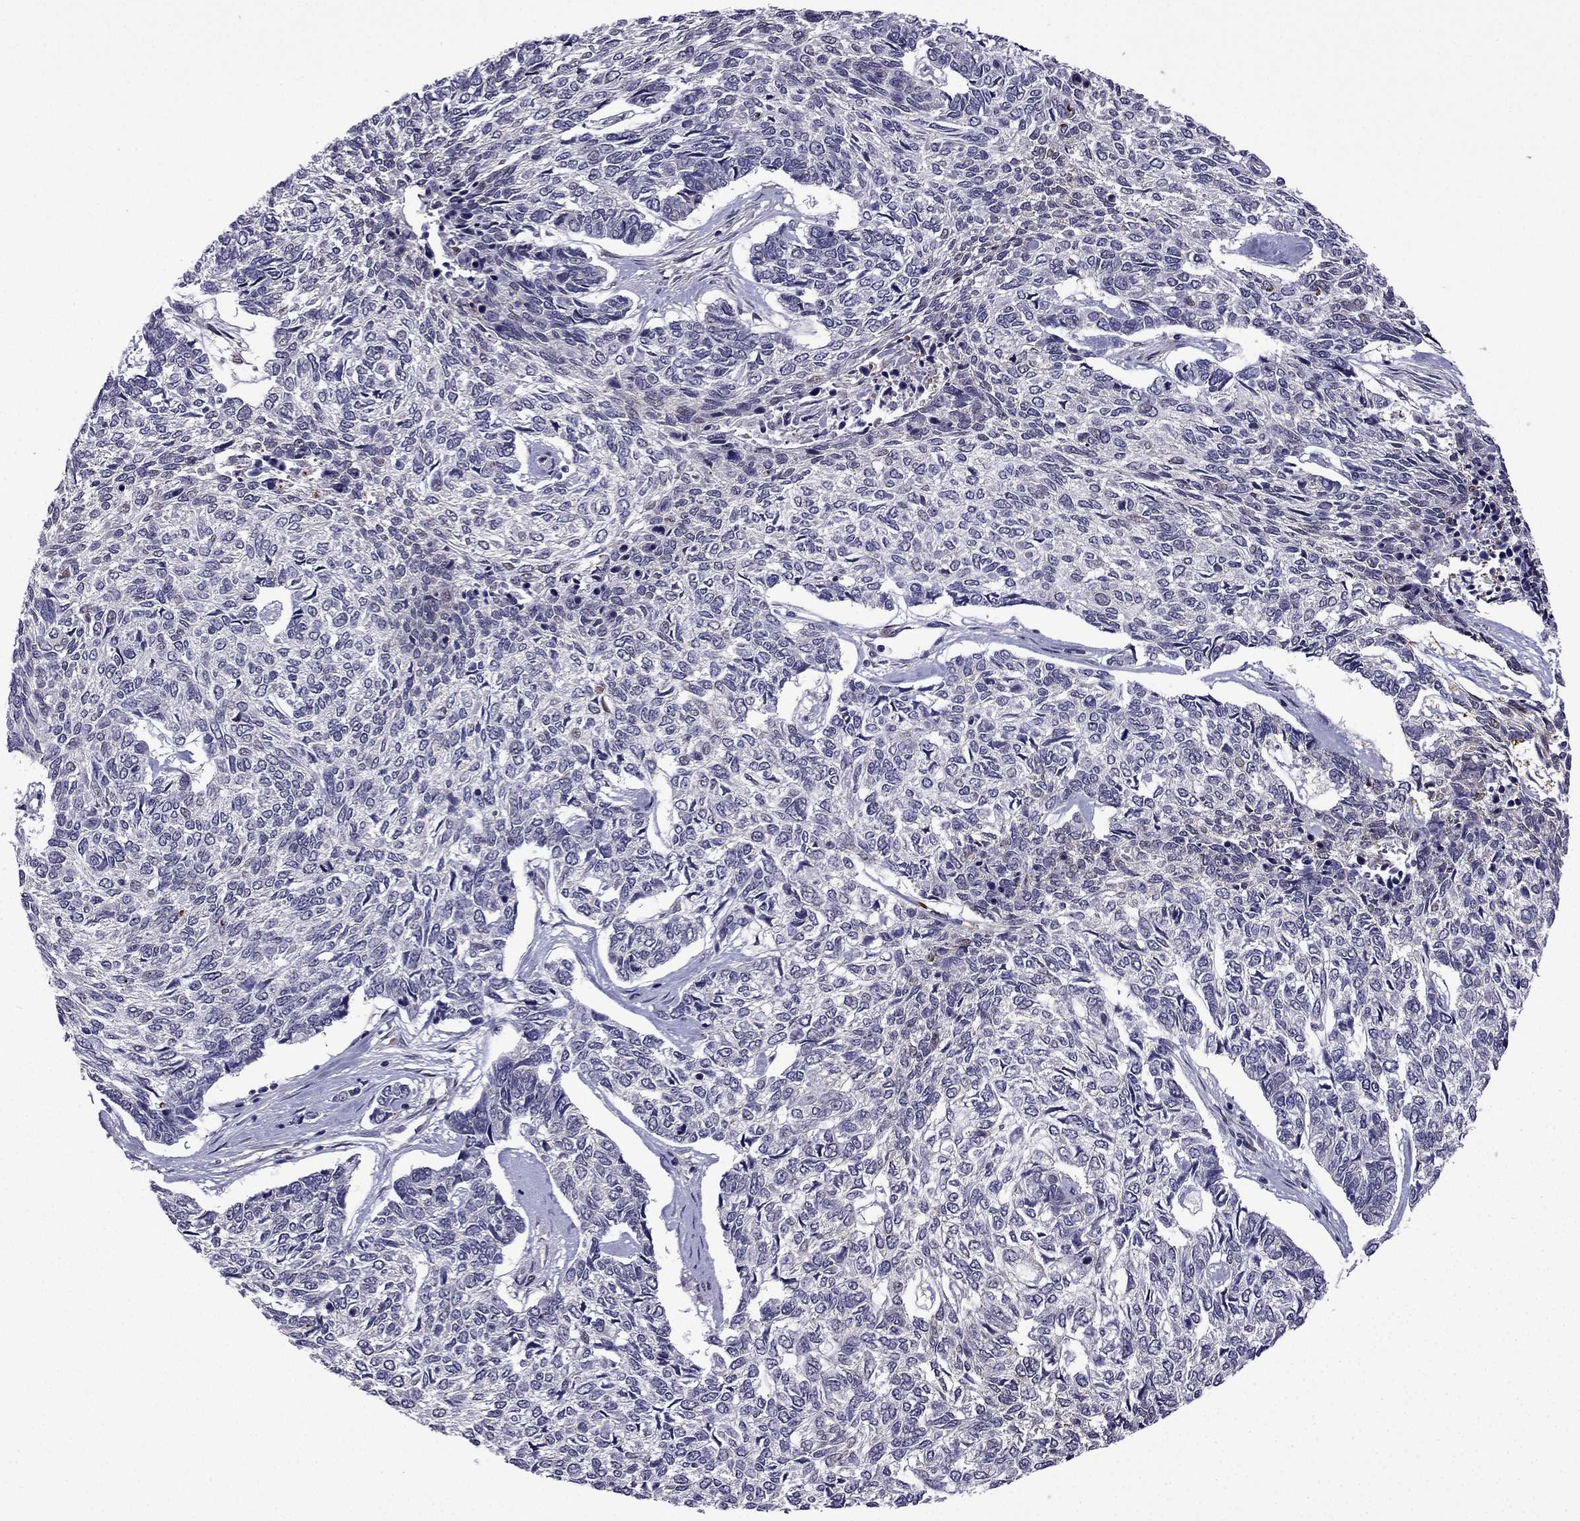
{"staining": {"intensity": "negative", "quantity": "none", "location": "none"}, "tissue": "skin cancer", "cell_type": "Tumor cells", "image_type": "cancer", "snomed": [{"axis": "morphology", "description": "Basal cell carcinoma"}, {"axis": "topography", "description": "Skin"}], "caption": "This image is of skin cancer stained with immunohistochemistry to label a protein in brown with the nuclei are counter-stained blue. There is no staining in tumor cells.", "gene": "FGF3", "patient": {"sex": "female", "age": 65}}